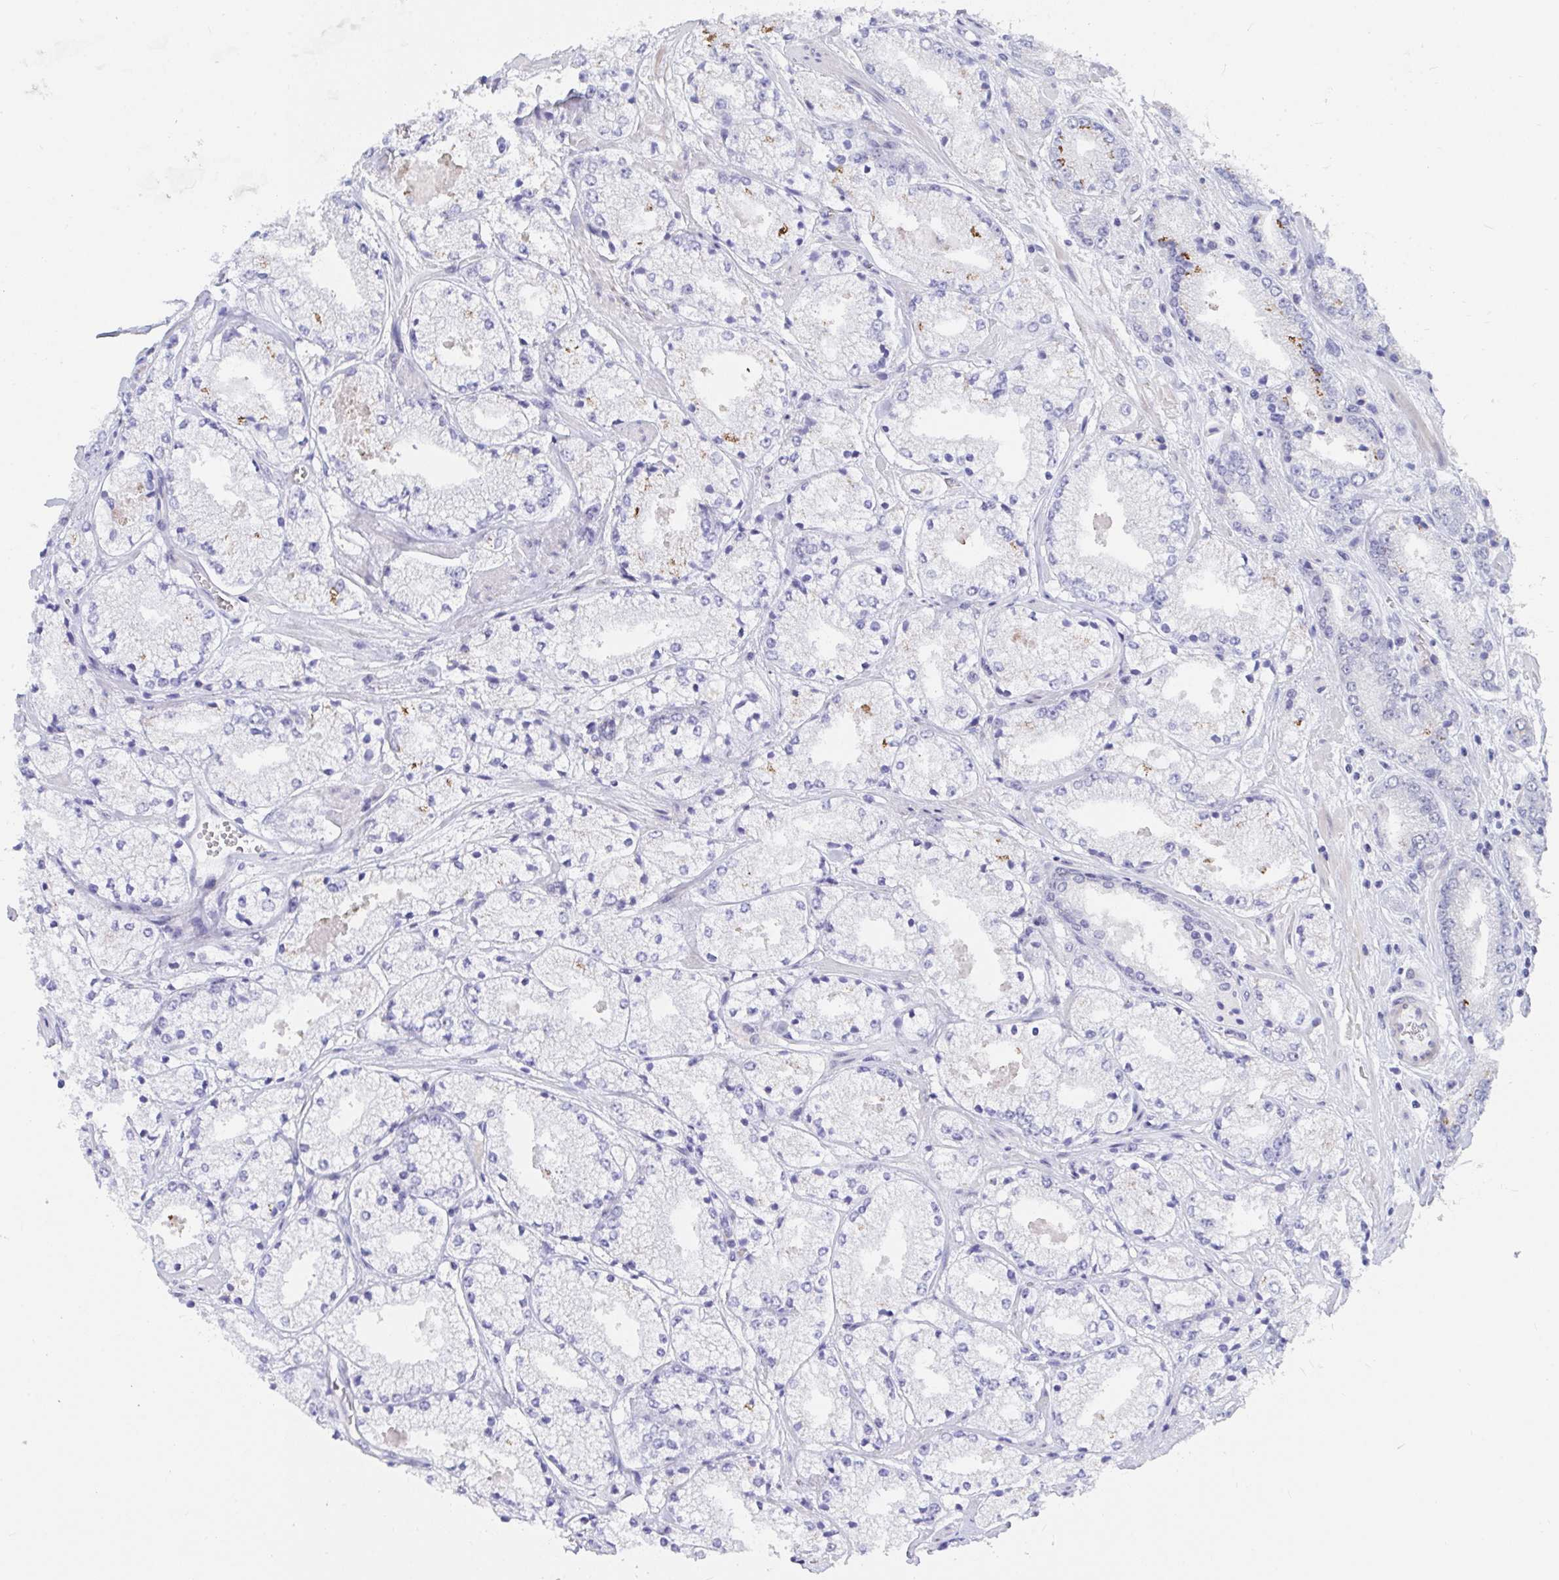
{"staining": {"intensity": "moderate", "quantity": "<25%", "location": "cytoplasmic/membranous"}, "tissue": "prostate cancer", "cell_type": "Tumor cells", "image_type": "cancer", "snomed": [{"axis": "morphology", "description": "Adenocarcinoma, High grade"}, {"axis": "topography", "description": "Prostate"}], "caption": "Immunohistochemistry staining of adenocarcinoma (high-grade) (prostate), which shows low levels of moderate cytoplasmic/membranous positivity in about <25% of tumor cells indicating moderate cytoplasmic/membranous protein positivity. The staining was performed using DAB (brown) for protein detection and nuclei were counterstained in hematoxylin (blue).", "gene": "DAOA", "patient": {"sex": "male", "age": 63}}